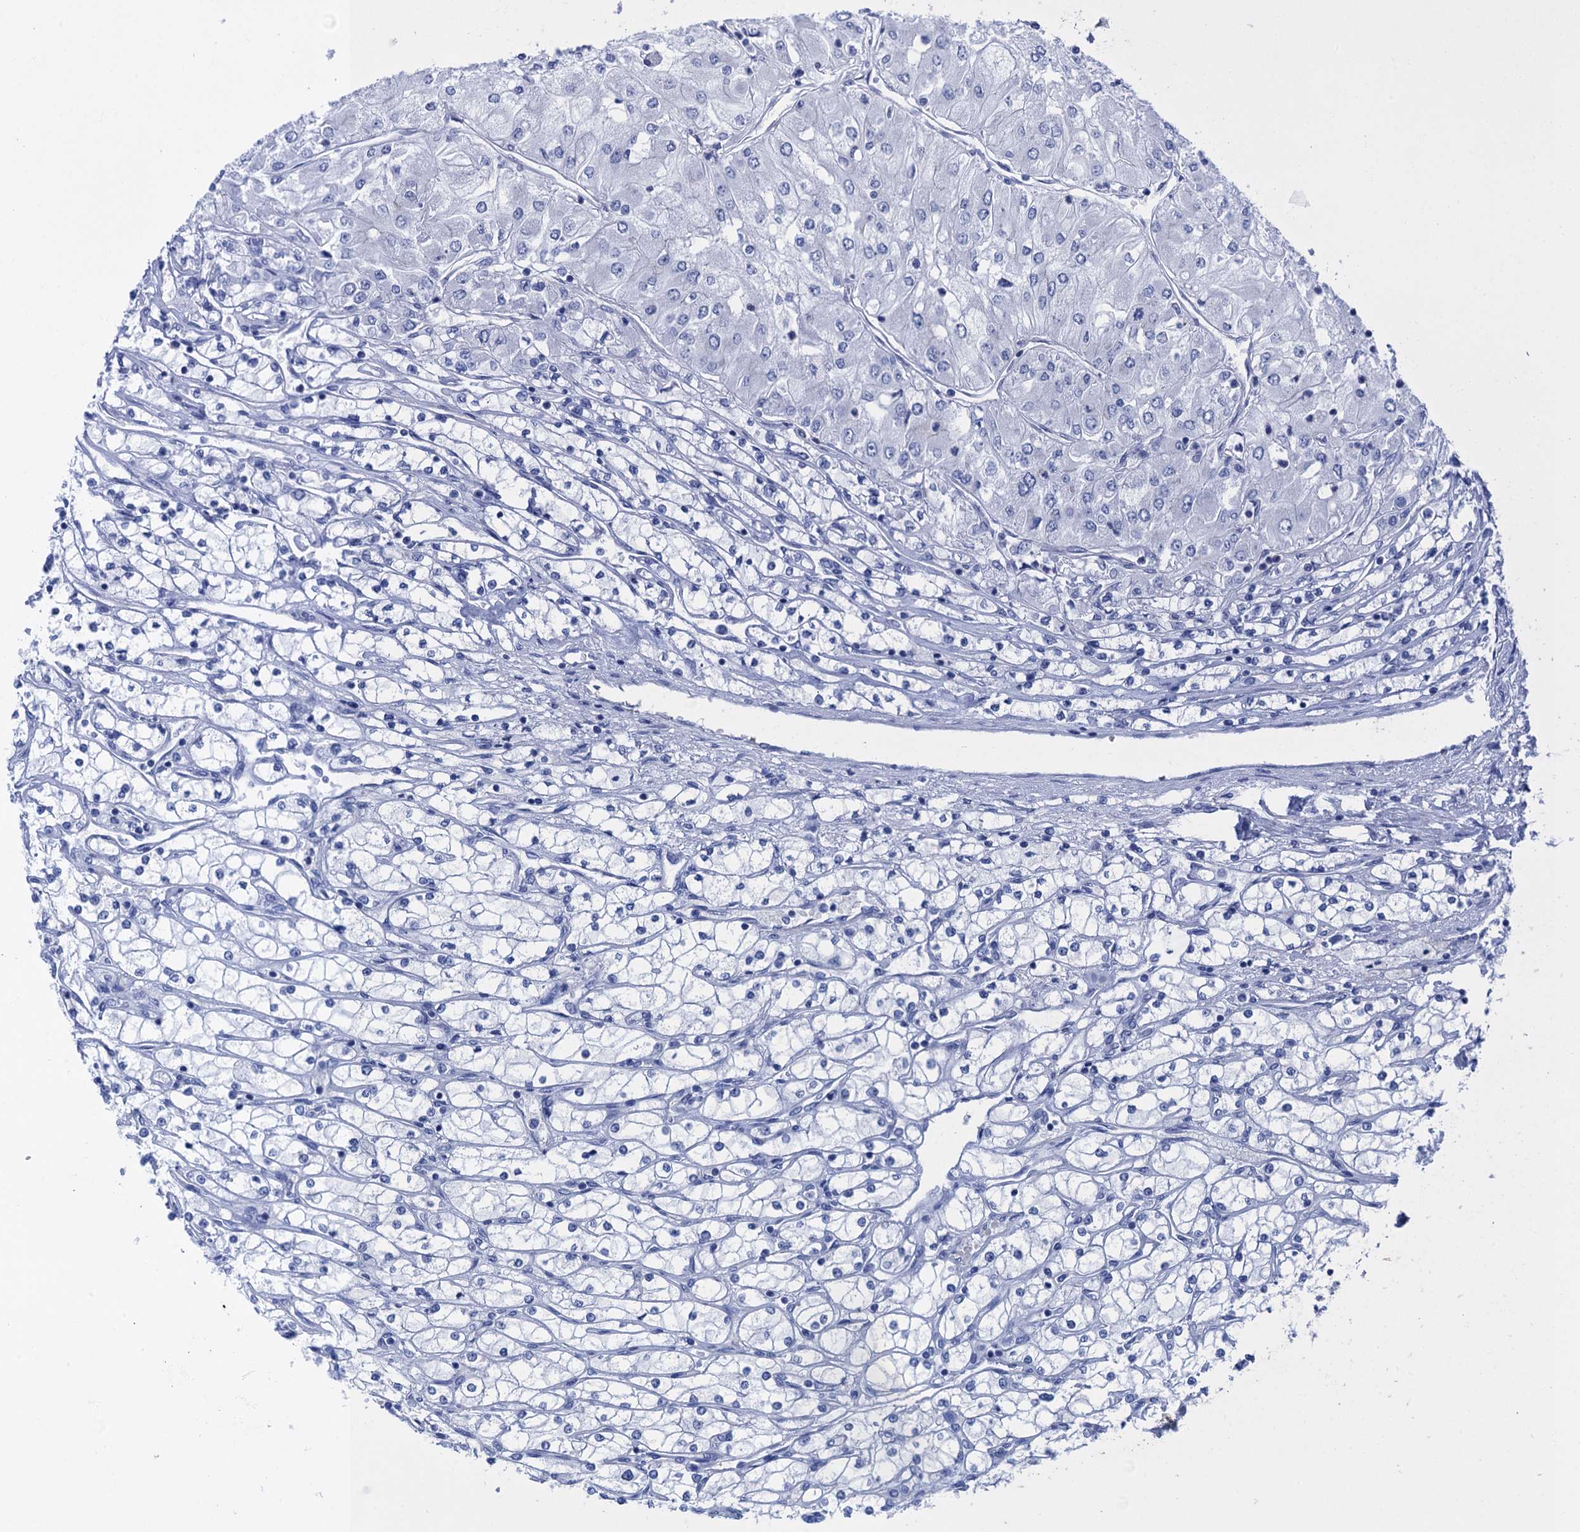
{"staining": {"intensity": "negative", "quantity": "none", "location": "none"}, "tissue": "renal cancer", "cell_type": "Tumor cells", "image_type": "cancer", "snomed": [{"axis": "morphology", "description": "Adenocarcinoma, NOS"}, {"axis": "topography", "description": "Kidney"}], "caption": "A high-resolution micrograph shows immunohistochemistry staining of adenocarcinoma (renal), which demonstrates no significant positivity in tumor cells.", "gene": "CALML5", "patient": {"sex": "male", "age": 80}}